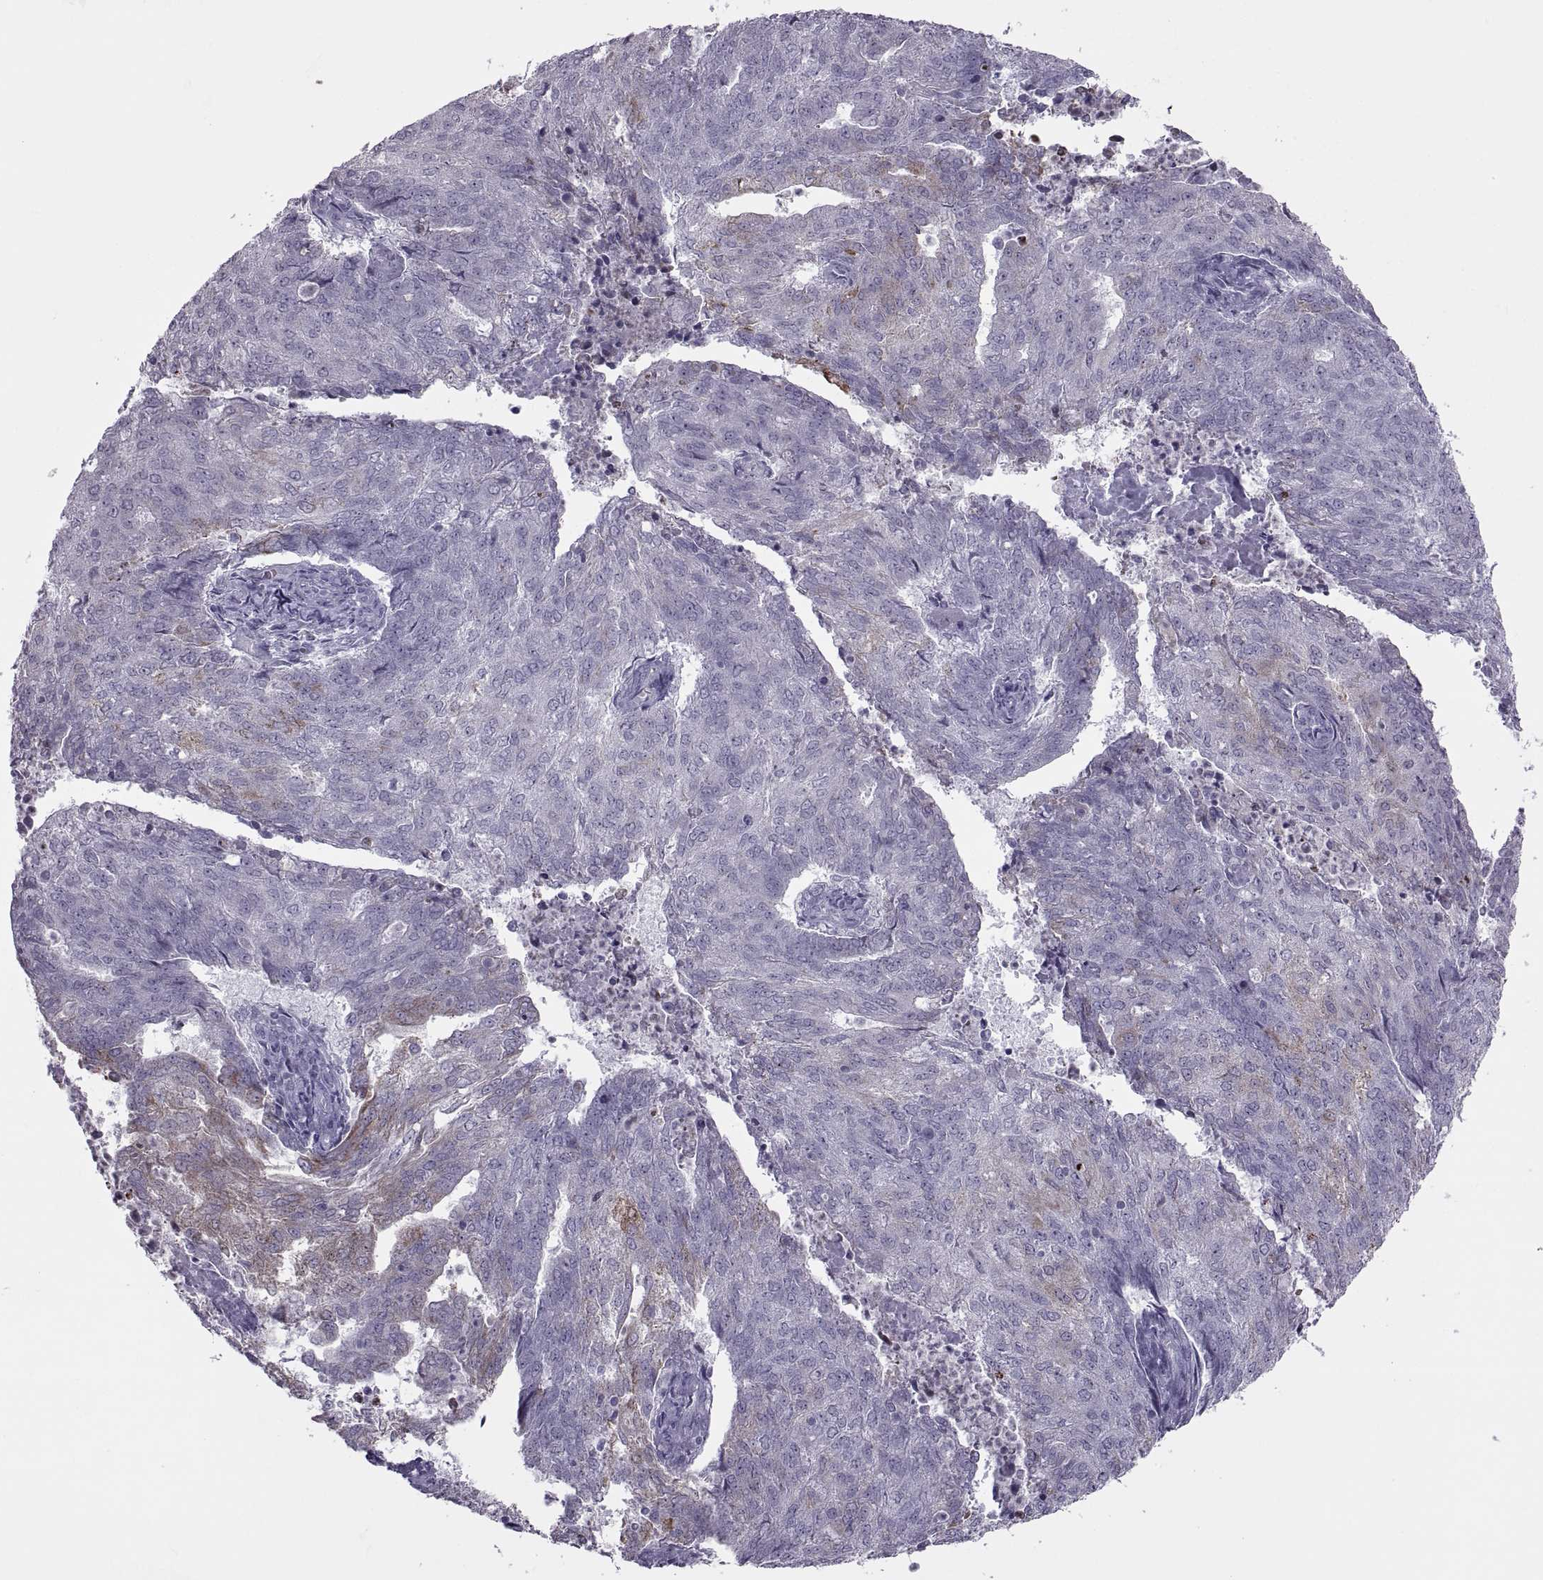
{"staining": {"intensity": "moderate", "quantity": "<25%", "location": "cytoplasmic/membranous"}, "tissue": "endometrial cancer", "cell_type": "Tumor cells", "image_type": "cancer", "snomed": [{"axis": "morphology", "description": "Adenocarcinoma, NOS"}, {"axis": "topography", "description": "Endometrium"}], "caption": "Tumor cells show low levels of moderate cytoplasmic/membranous staining in about <25% of cells in human endometrial adenocarcinoma. (DAB (3,3'-diaminobenzidine) IHC, brown staining for protein, blue staining for nuclei).", "gene": "ASIC2", "patient": {"sex": "female", "age": 82}}